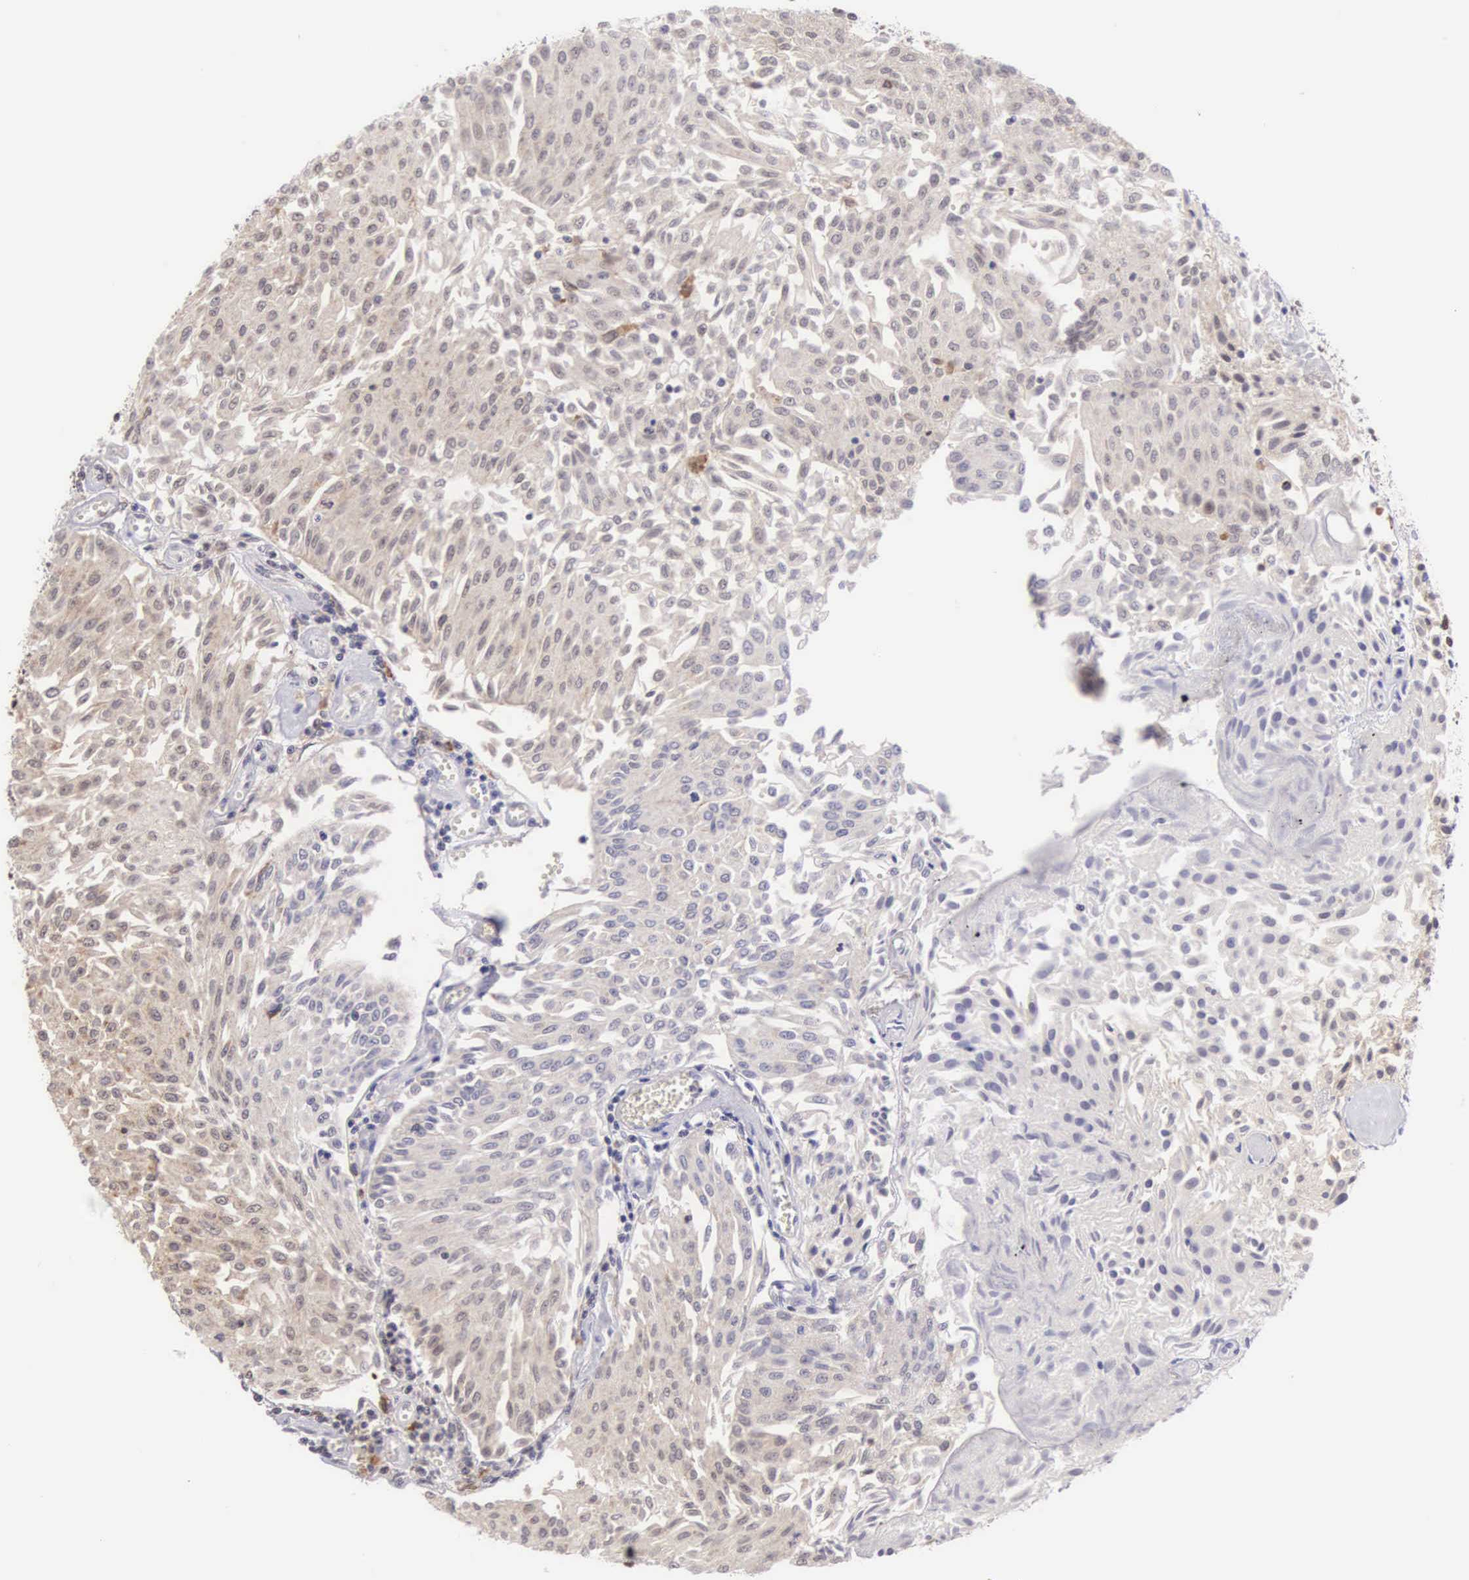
{"staining": {"intensity": "negative", "quantity": "none", "location": "none"}, "tissue": "urothelial cancer", "cell_type": "Tumor cells", "image_type": "cancer", "snomed": [{"axis": "morphology", "description": "Urothelial carcinoma, Low grade"}, {"axis": "topography", "description": "Urinary bladder"}], "caption": "Urothelial cancer stained for a protein using immunohistochemistry (IHC) exhibits no staining tumor cells.", "gene": "GRK3", "patient": {"sex": "male", "age": 86}}